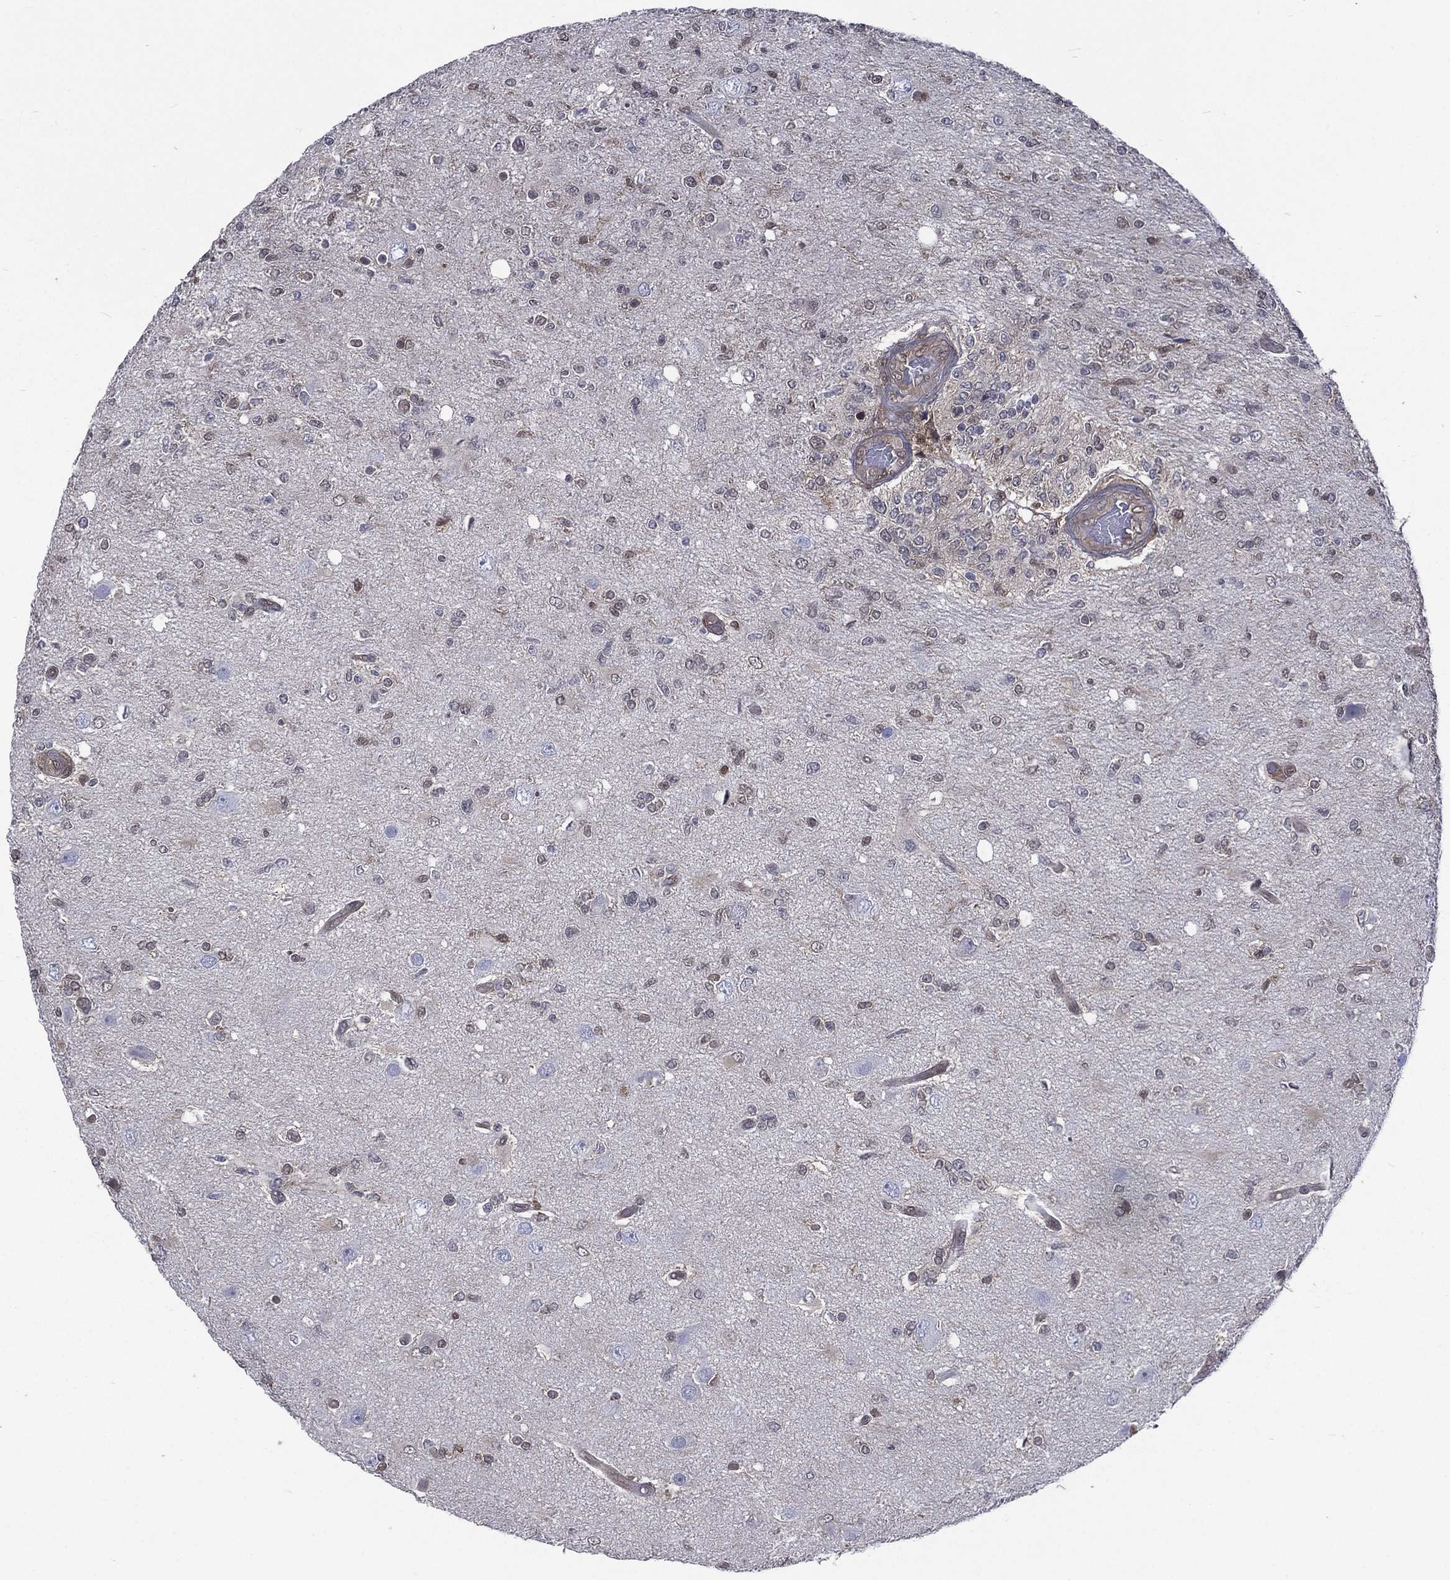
{"staining": {"intensity": "weak", "quantity": "<25%", "location": "nuclear"}, "tissue": "glioma", "cell_type": "Tumor cells", "image_type": "cancer", "snomed": [{"axis": "morphology", "description": "Glioma, malignant, High grade"}, {"axis": "topography", "description": "Cerebral cortex"}], "caption": "Tumor cells show no significant protein expression in glioma.", "gene": "MTAP", "patient": {"sex": "male", "age": 70}}